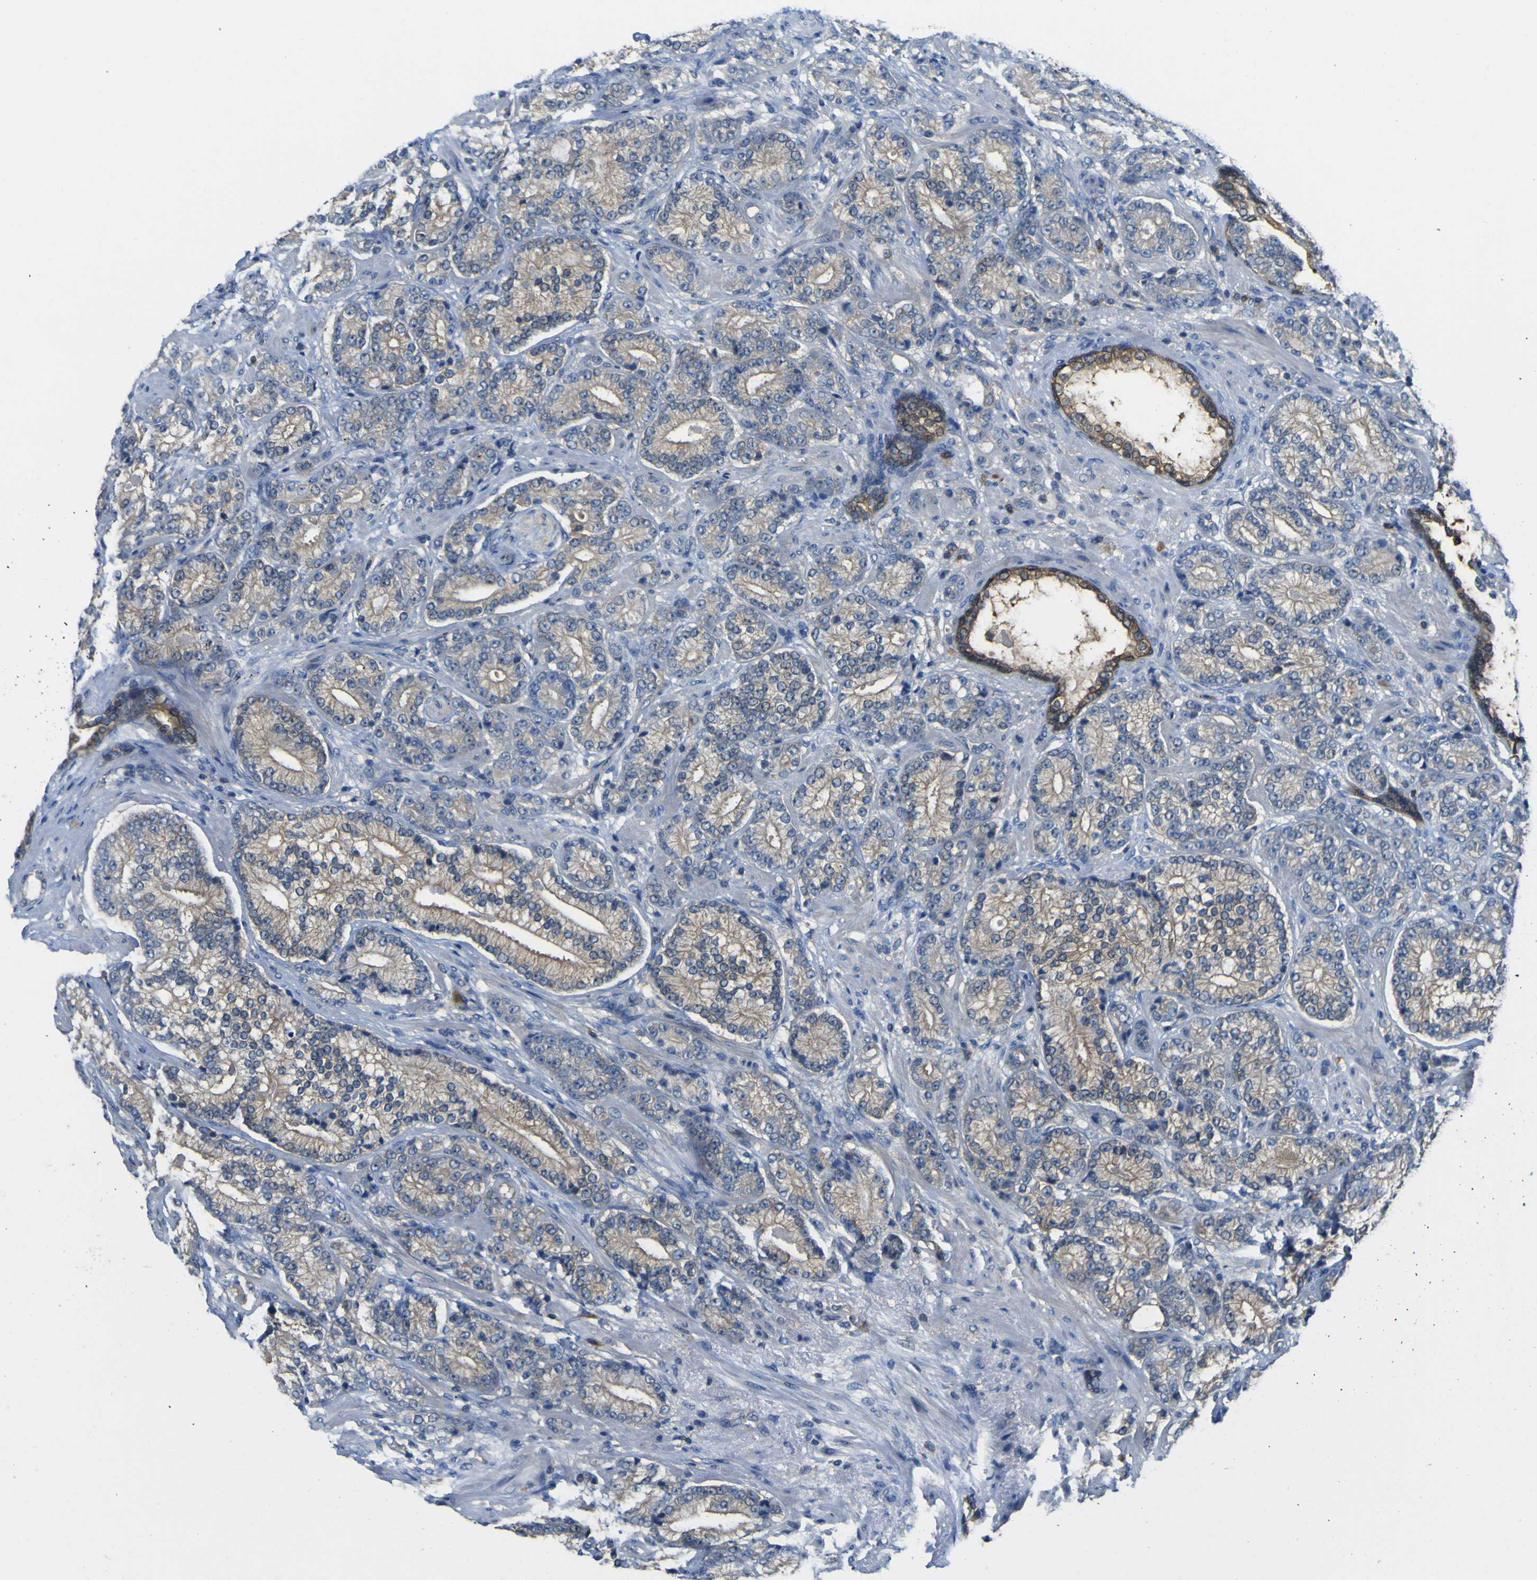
{"staining": {"intensity": "weak", "quantity": ">75%", "location": "cytoplasmic/membranous"}, "tissue": "prostate cancer", "cell_type": "Tumor cells", "image_type": "cancer", "snomed": [{"axis": "morphology", "description": "Adenocarcinoma, High grade"}, {"axis": "topography", "description": "Prostate"}], "caption": "Protein expression analysis of high-grade adenocarcinoma (prostate) reveals weak cytoplasmic/membranous positivity in approximately >75% of tumor cells.", "gene": "EML2", "patient": {"sex": "male", "age": 61}}